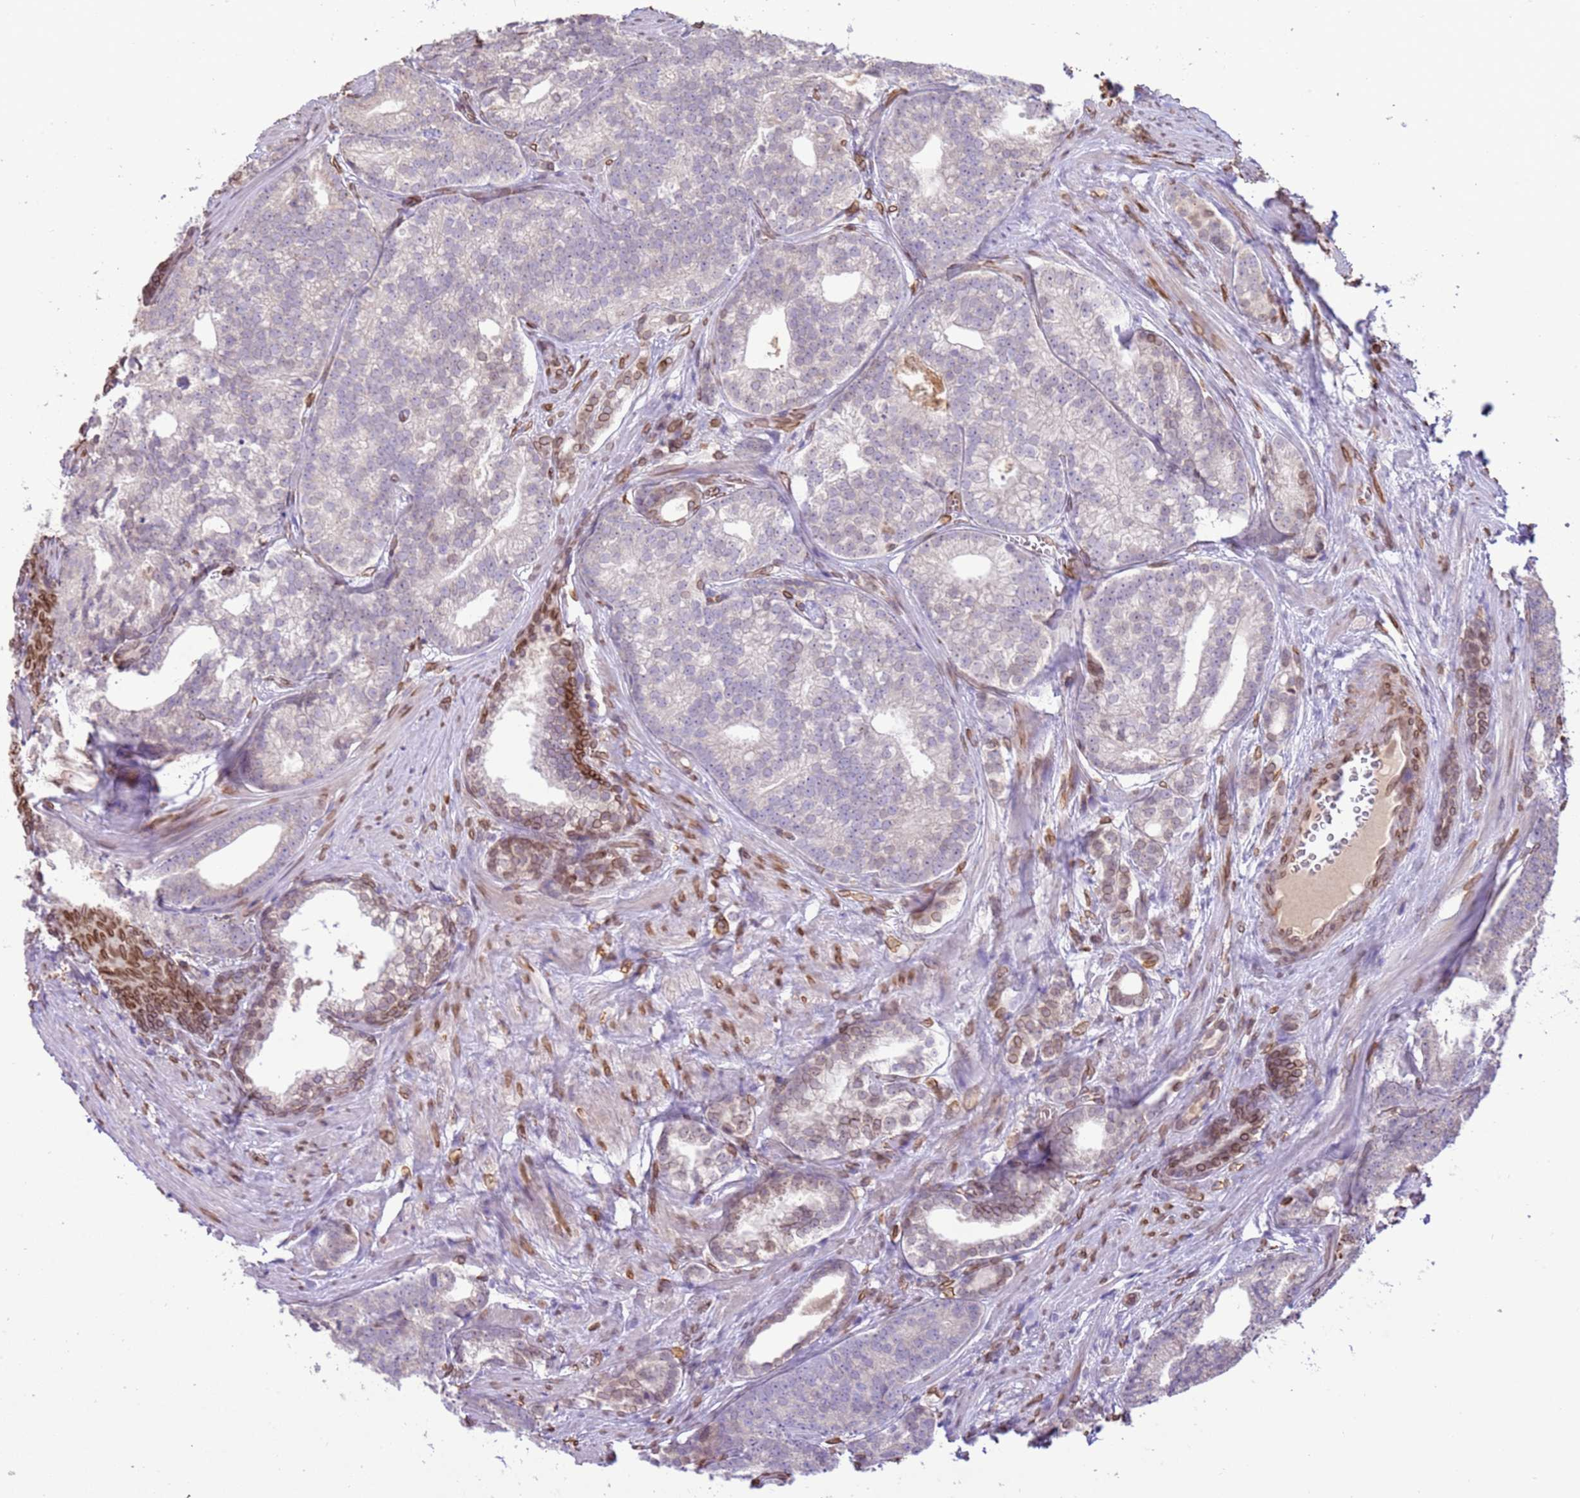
{"staining": {"intensity": "negative", "quantity": "none", "location": "none"}, "tissue": "prostate cancer", "cell_type": "Tumor cells", "image_type": "cancer", "snomed": [{"axis": "morphology", "description": "Adenocarcinoma, Low grade"}, {"axis": "topography", "description": "Prostate"}], "caption": "Human prostate cancer (adenocarcinoma (low-grade)) stained for a protein using immunohistochemistry (IHC) shows no positivity in tumor cells.", "gene": "TMEM47", "patient": {"sex": "male", "age": 71}}